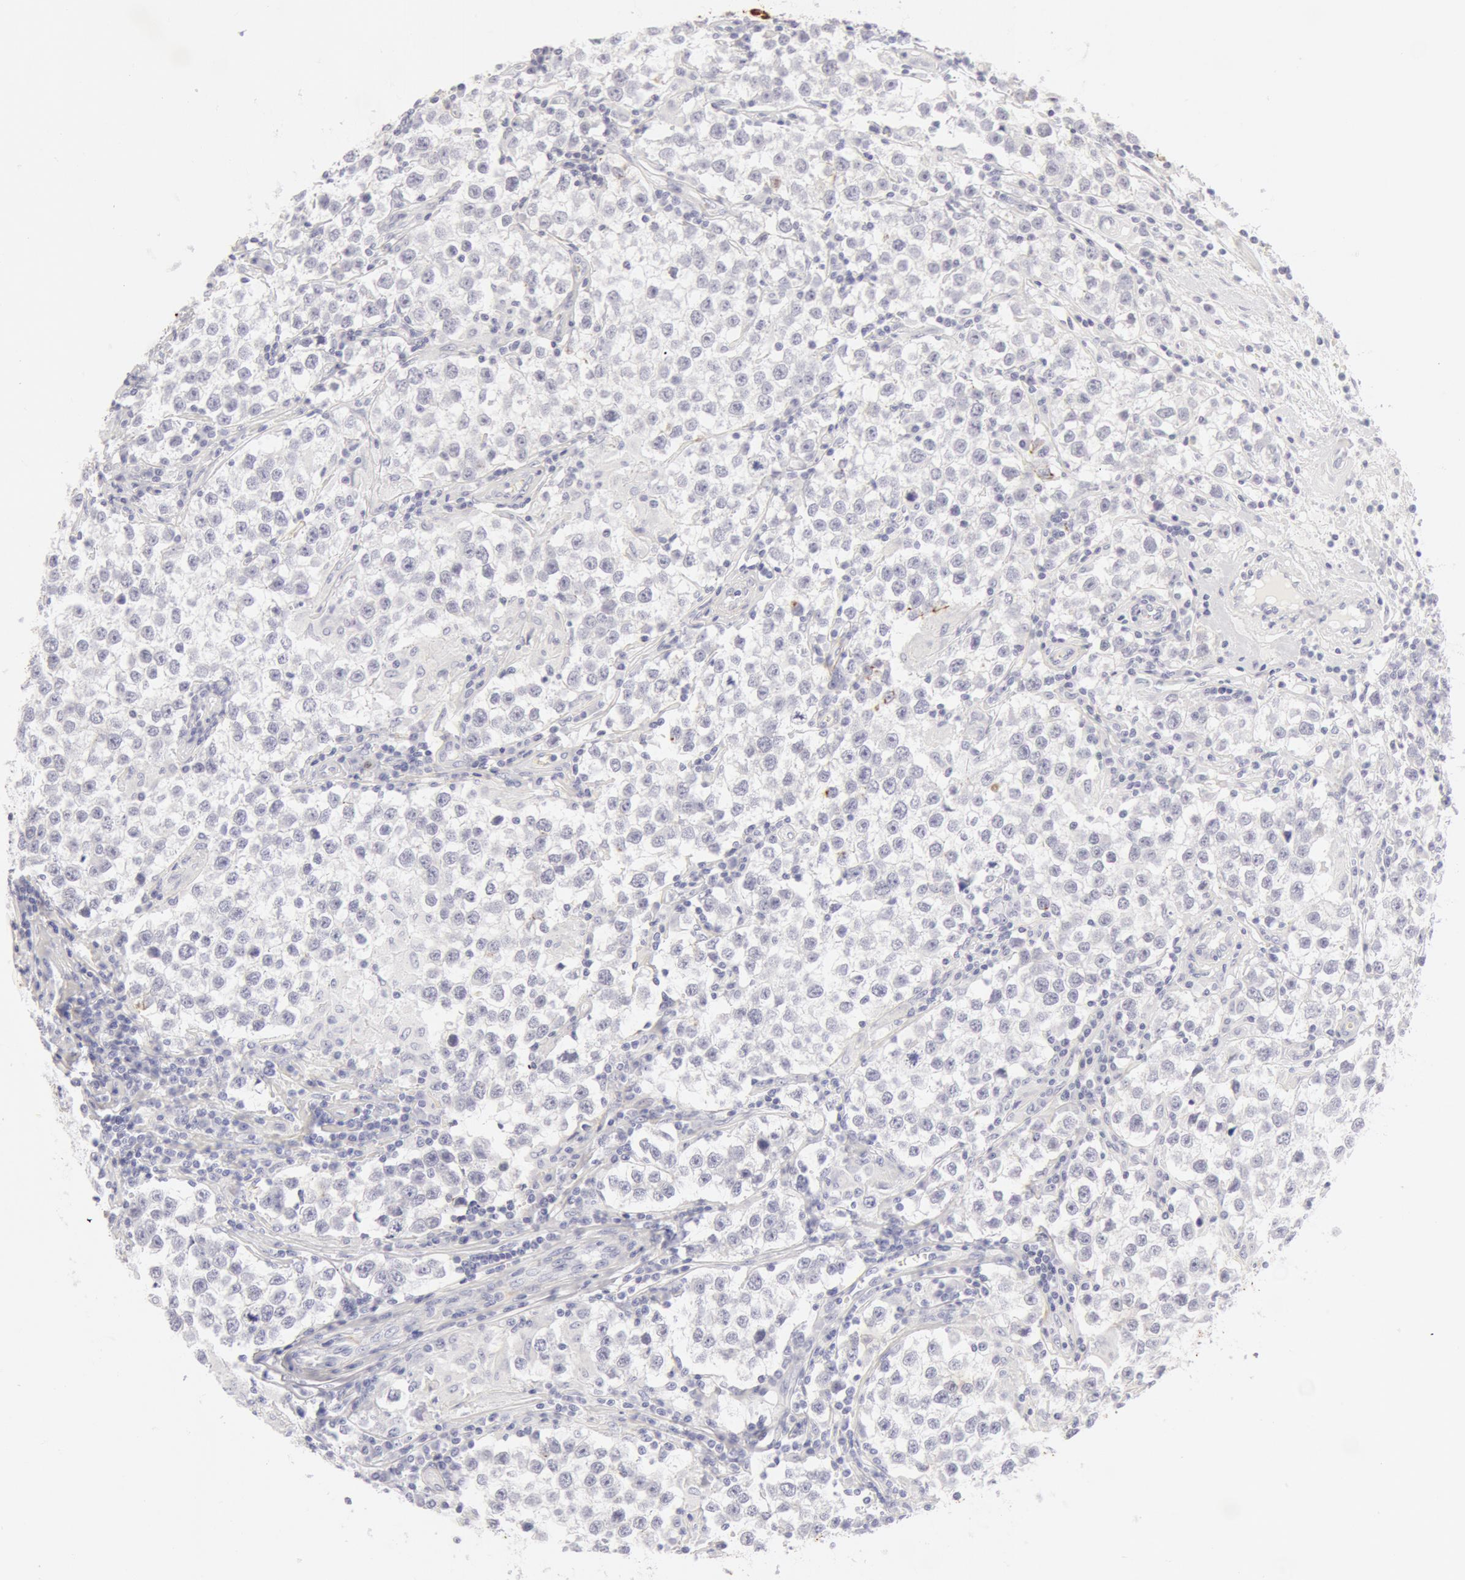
{"staining": {"intensity": "negative", "quantity": "none", "location": "none"}, "tissue": "testis cancer", "cell_type": "Tumor cells", "image_type": "cancer", "snomed": [{"axis": "morphology", "description": "Seminoma, NOS"}, {"axis": "topography", "description": "Testis"}], "caption": "An immunohistochemistry micrograph of testis cancer (seminoma) is shown. There is no staining in tumor cells of testis cancer (seminoma). (Brightfield microscopy of DAB immunohistochemistry (IHC) at high magnification).", "gene": "KRT8", "patient": {"sex": "male", "age": 36}}